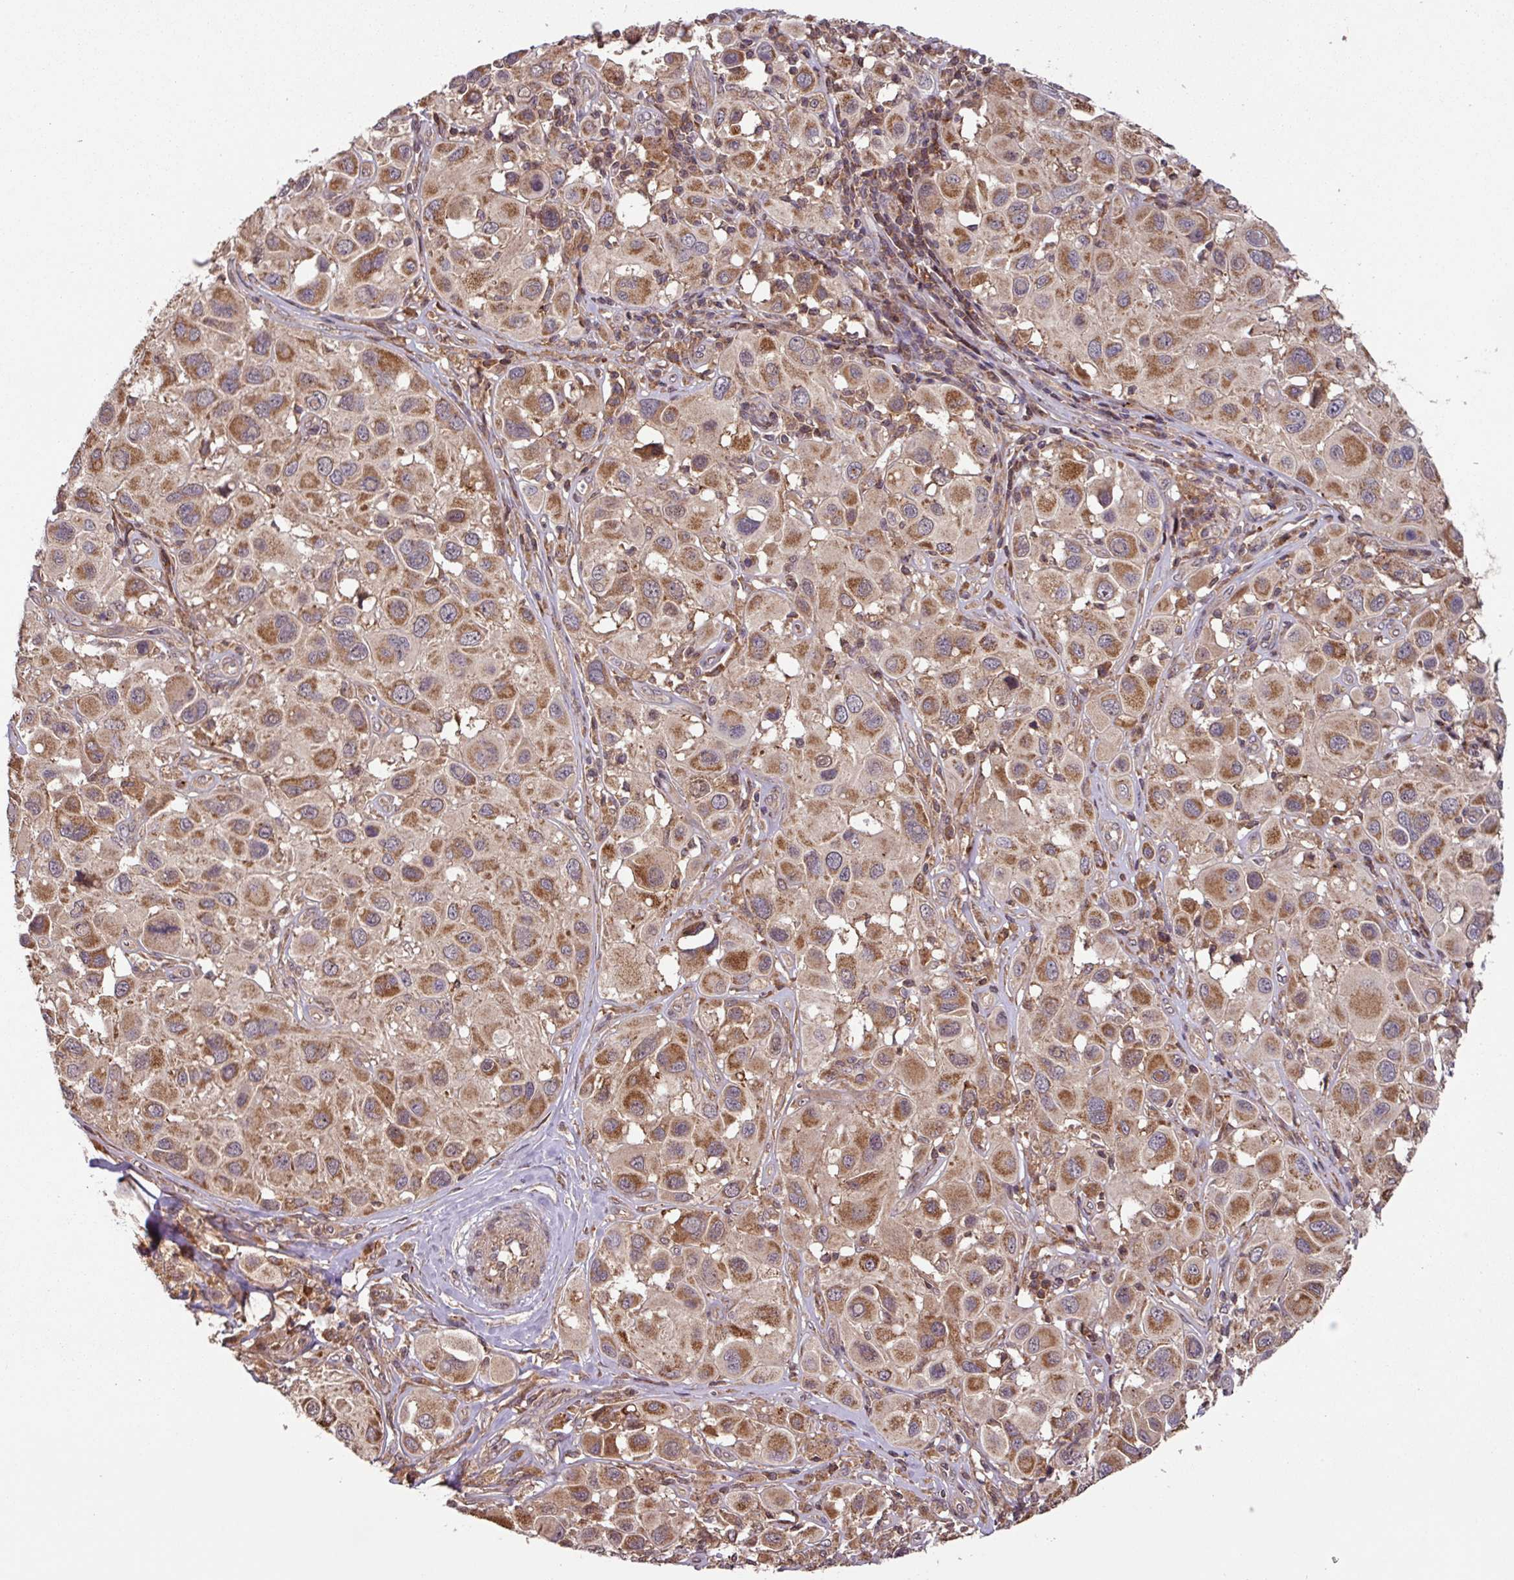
{"staining": {"intensity": "moderate", "quantity": ">75%", "location": "cytoplasmic/membranous"}, "tissue": "melanoma", "cell_type": "Tumor cells", "image_type": "cancer", "snomed": [{"axis": "morphology", "description": "Malignant melanoma, Metastatic site"}, {"axis": "topography", "description": "Skin"}], "caption": "There is medium levels of moderate cytoplasmic/membranous expression in tumor cells of melanoma, as demonstrated by immunohistochemical staining (brown color).", "gene": "MRRF", "patient": {"sex": "male", "age": 41}}